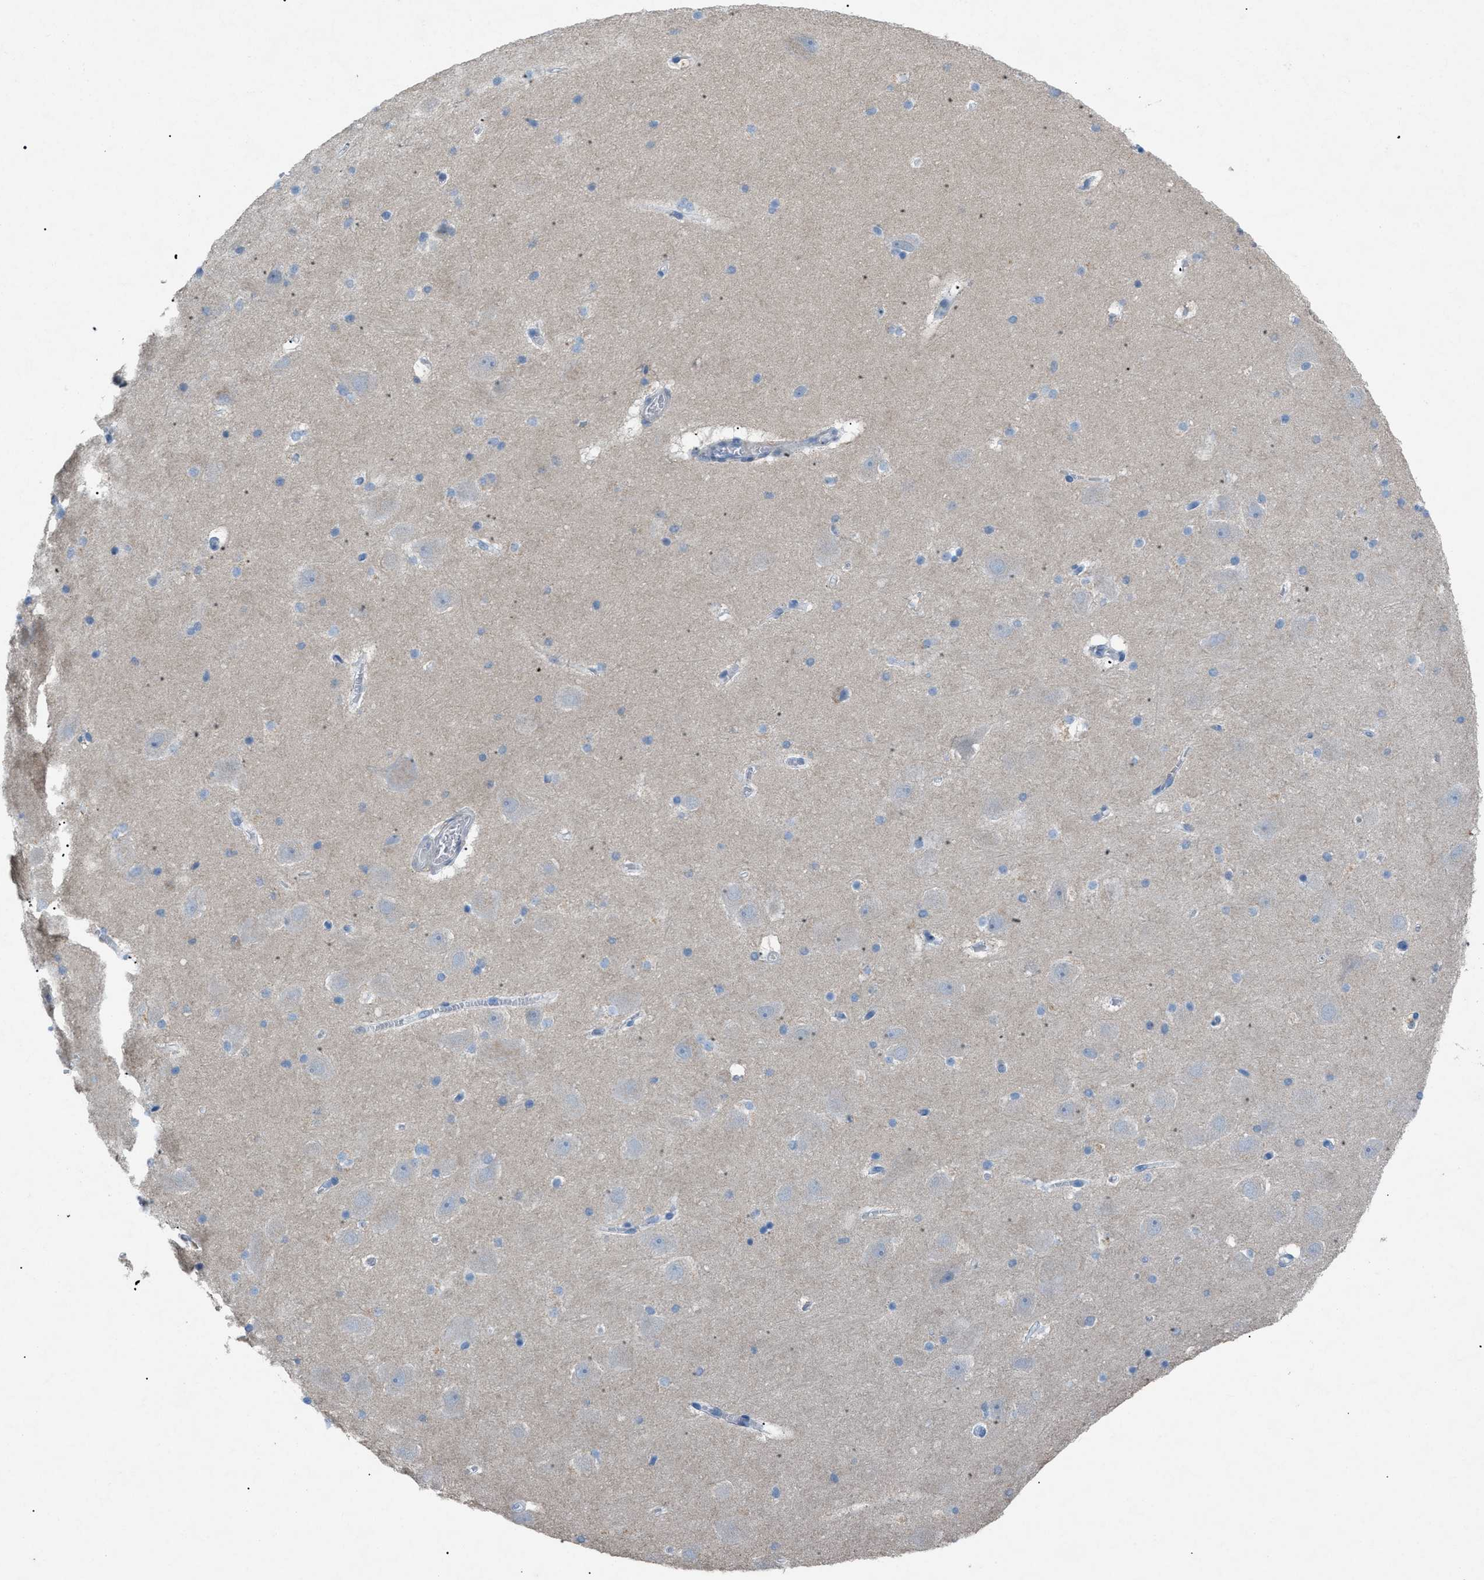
{"staining": {"intensity": "negative", "quantity": "none", "location": "none"}, "tissue": "hippocampus", "cell_type": "Glial cells", "image_type": "normal", "snomed": [{"axis": "morphology", "description": "Normal tissue, NOS"}, {"axis": "topography", "description": "Hippocampus"}], "caption": "This is an IHC histopathology image of unremarkable human hippocampus. There is no positivity in glial cells.", "gene": "TASOR", "patient": {"sex": "male", "age": 45}}